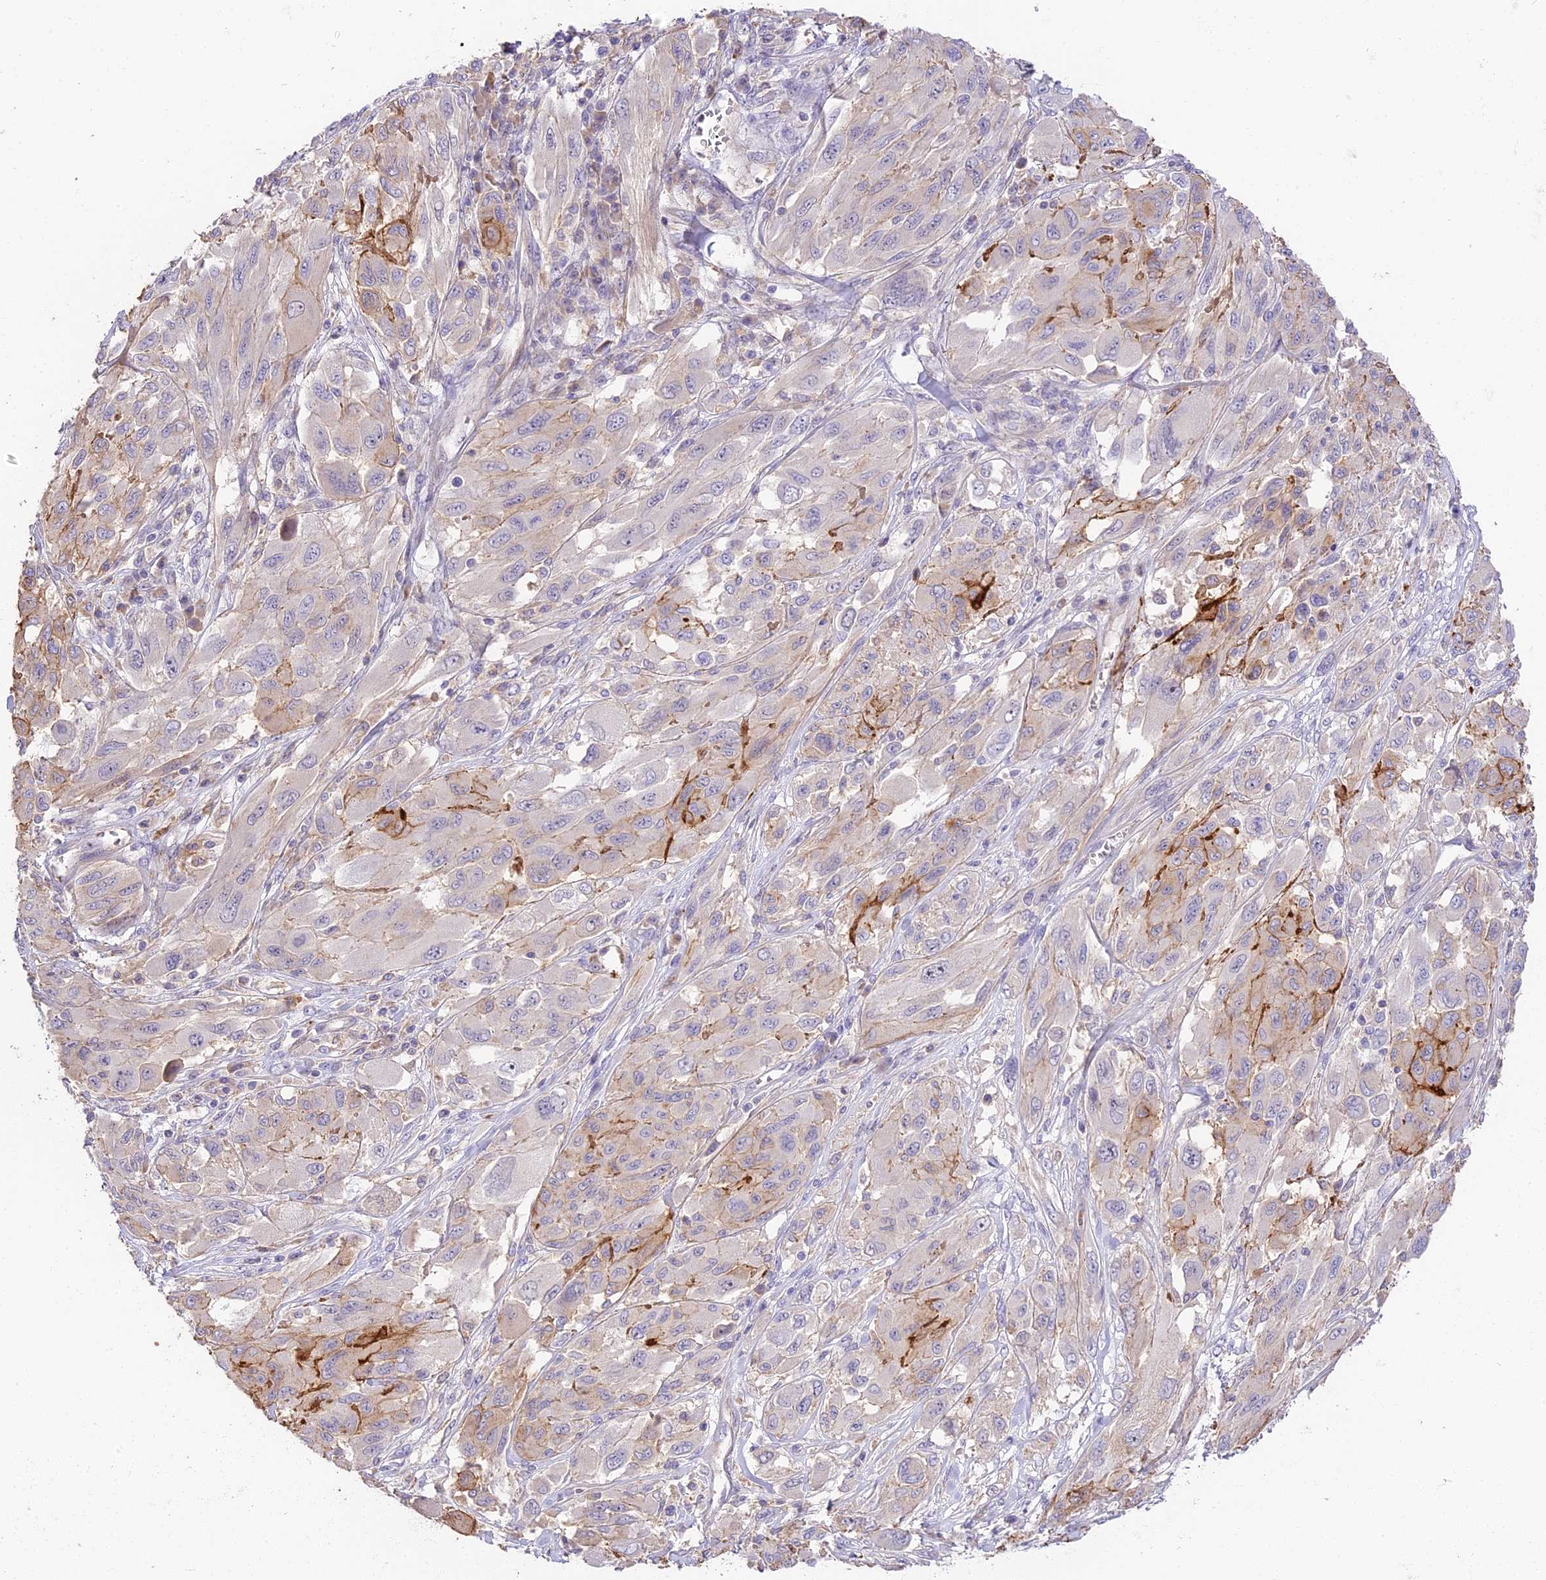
{"staining": {"intensity": "moderate", "quantity": "<25%", "location": "cytoplasmic/membranous"}, "tissue": "melanoma", "cell_type": "Tumor cells", "image_type": "cancer", "snomed": [{"axis": "morphology", "description": "Malignant melanoma, NOS"}, {"axis": "topography", "description": "Skin"}], "caption": "Immunohistochemistry (IHC) of melanoma shows low levels of moderate cytoplasmic/membranous staining in approximately <25% of tumor cells.", "gene": "NOD2", "patient": {"sex": "female", "age": 91}}